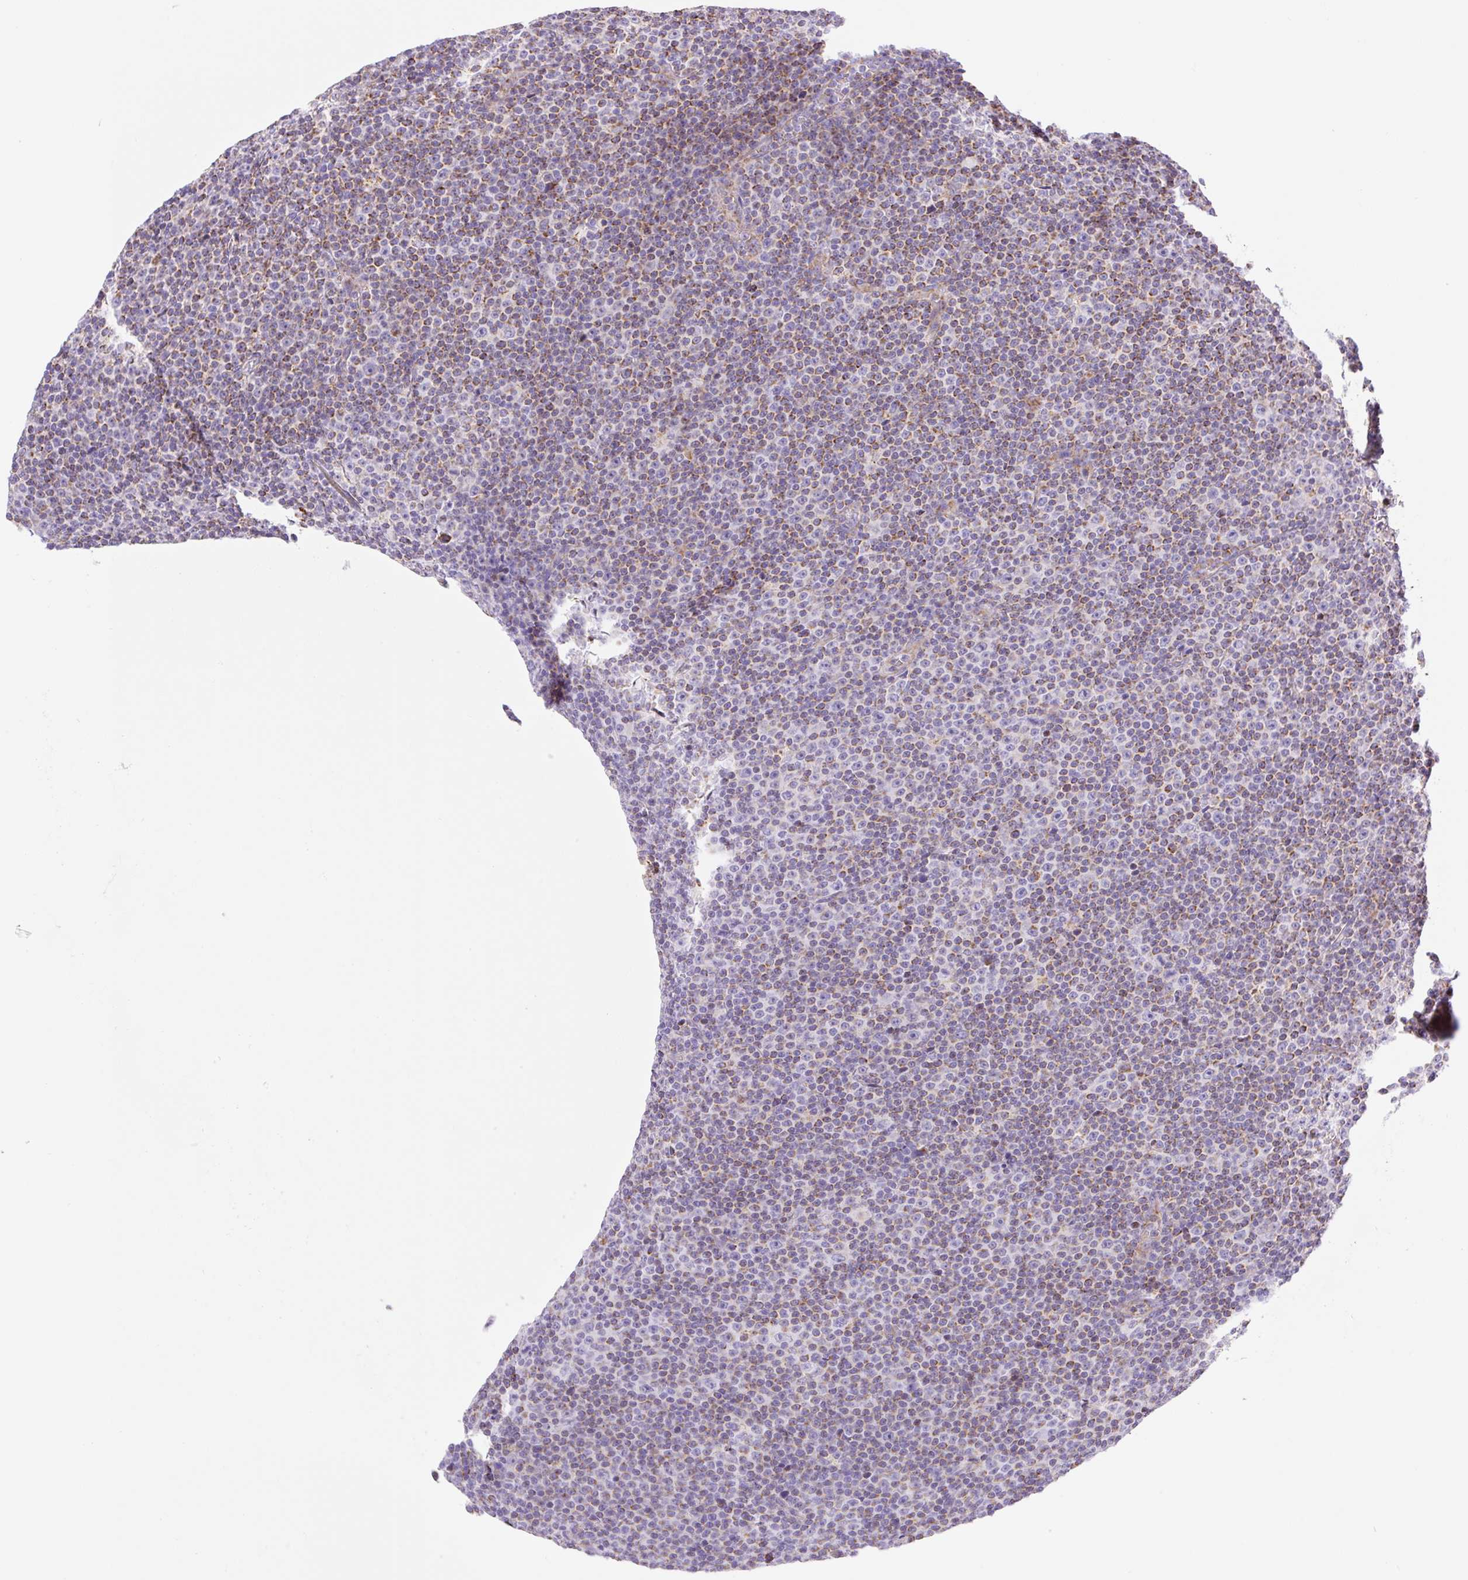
{"staining": {"intensity": "moderate", "quantity": "25%-75%", "location": "cytoplasmic/membranous"}, "tissue": "lymphoma", "cell_type": "Tumor cells", "image_type": "cancer", "snomed": [{"axis": "morphology", "description": "Malignant lymphoma, non-Hodgkin's type, Low grade"}, {"axis": "topography", "description": "Lymph node"}], "caption": "Human malignant lymphoma, non-Hodgkin's type (low-grade) stained with a brown dye reveals moderate cytoplasmic/membranous positive expression in about 25%-75% of tumor cells.", "gene": "ETNK2", "patient": {"sex": "female", "age": 67}}